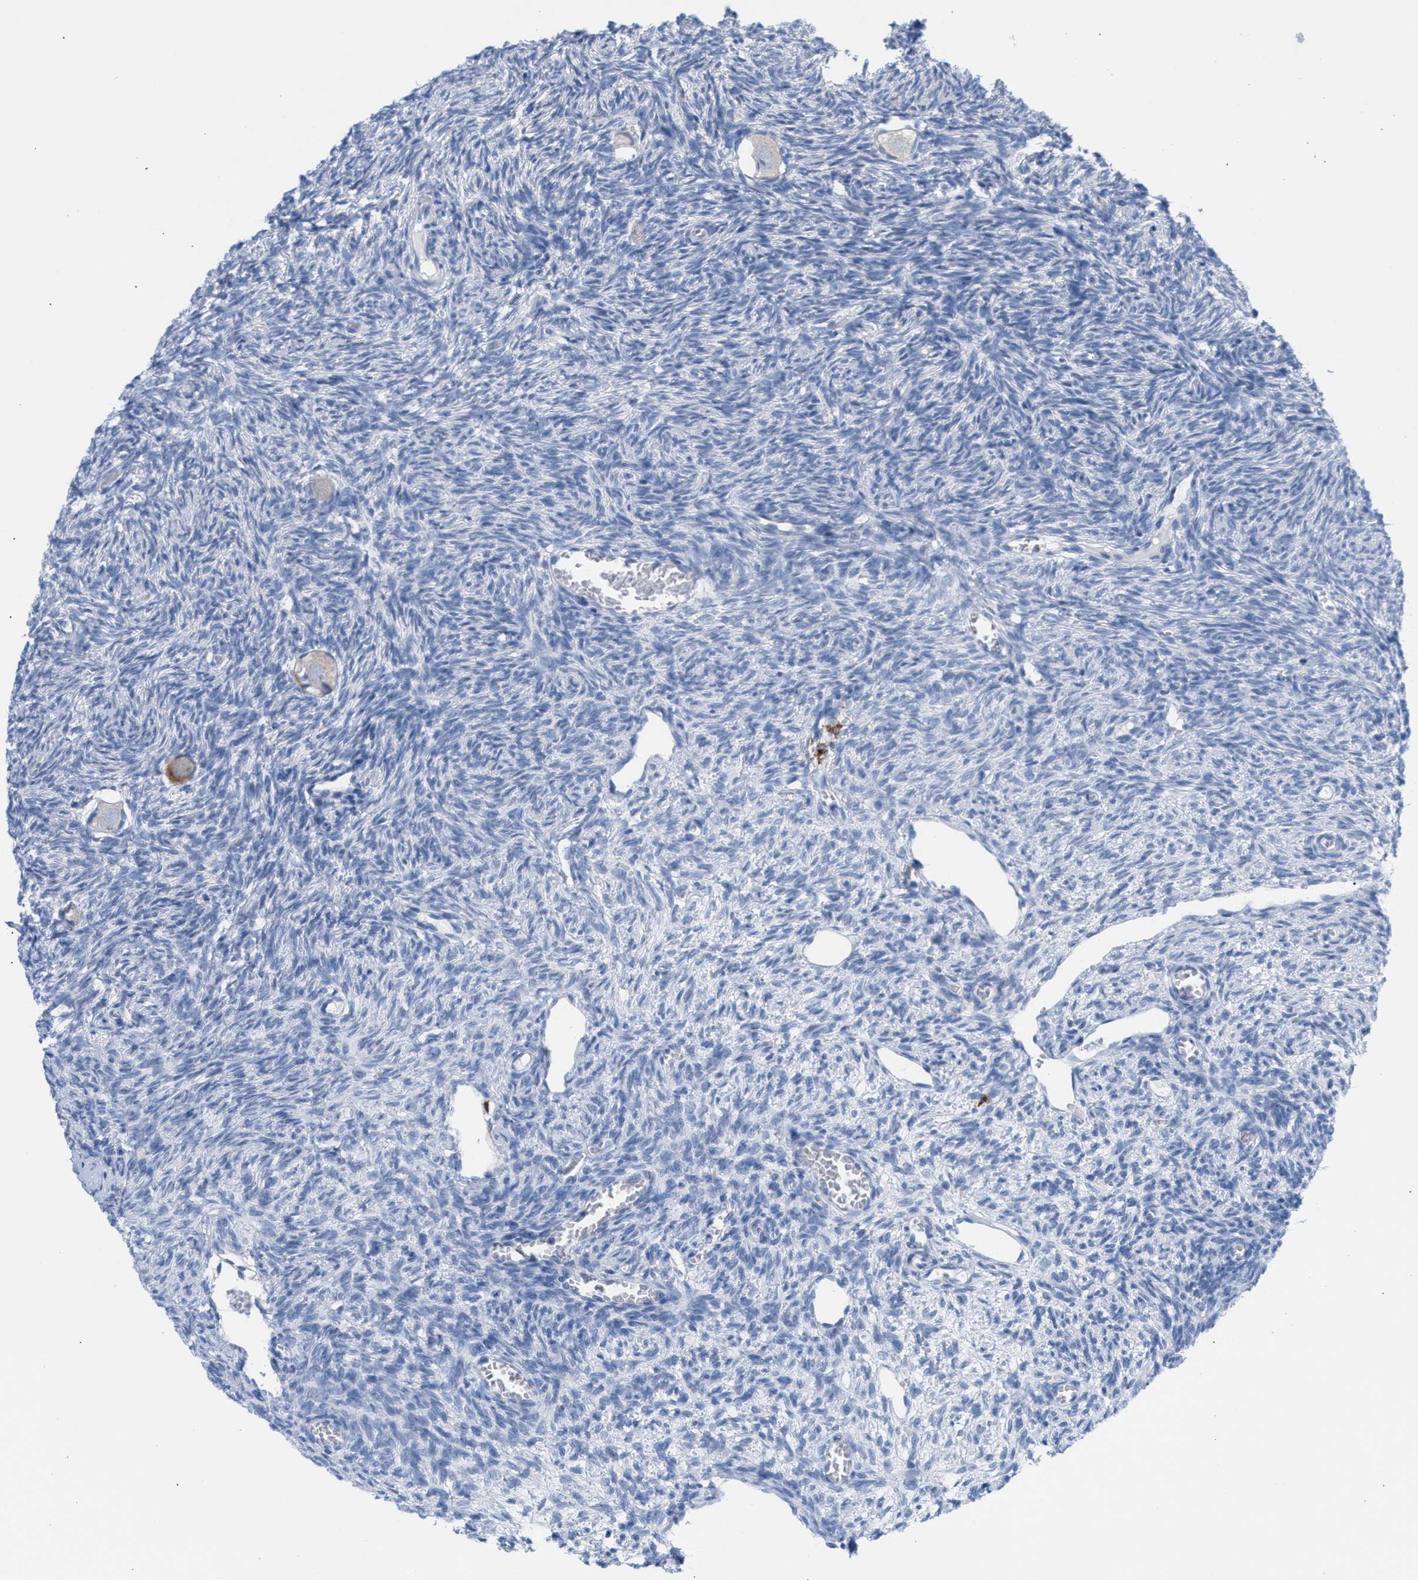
{"staining": {"intensity": "weak", "quantity": ">75%", "location": "cytoplasmic/membranous"}, "tissue": "ovary", "cell_type": "Follicle cells", "image_type": "normal", "snomed": [{"axis": "morphology", "description": "Normal tissue, NOS"}, {"axis": "topography", "description": "Ovary"}], "caption": "Ovary stained for a protein displays weak cytoplasmic/membranous positivity in follicle cells. The protein of interest is stained brown, and the nuclei are stained in blue (DAB IHC with brightfield microscopy, high magnification).", "gene": "TACC3", "patient": {"sex": "female", "age": 27}}